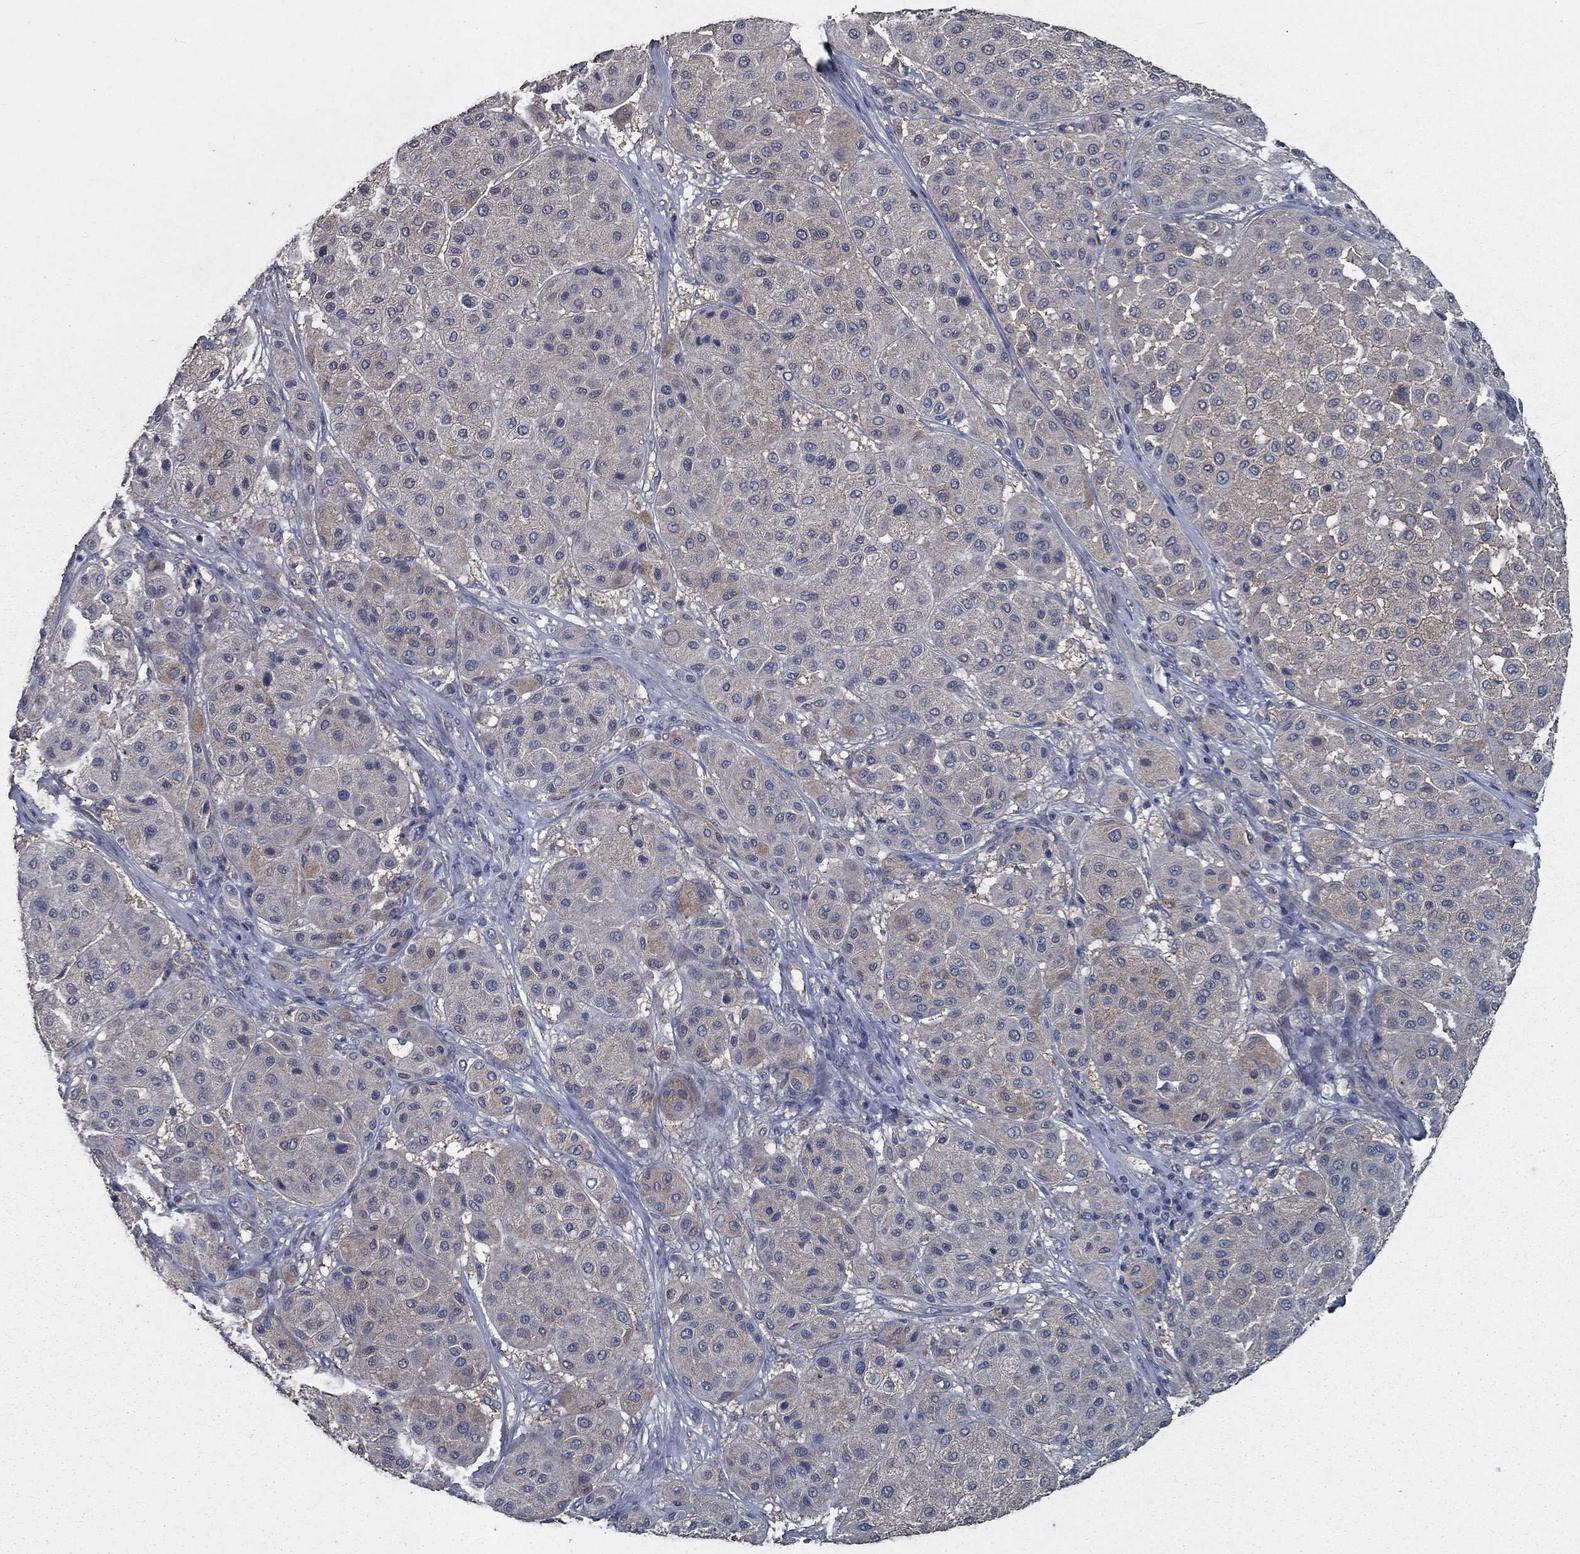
{"staining": {"intensity": "weak", "quantity": "<25%", "location": "cytoplasmic/membranous"}, "tissue": "melanoma", "cell_type": "Tumor cells", "image_type": "cancer", "snomed": [{"axis": "morphology", "description": "Malignant melanoma, Metastatic site"}, {"axis": "topography", "description": "Smooth muscle"}], "caption": "Immunohistochemical staining of human melanoma reveals no significant staining in tumor cells. (DAB IHC, high magnification).", "gene": "SLC44A1", "patient": {"sex": "male", "age": 41}}